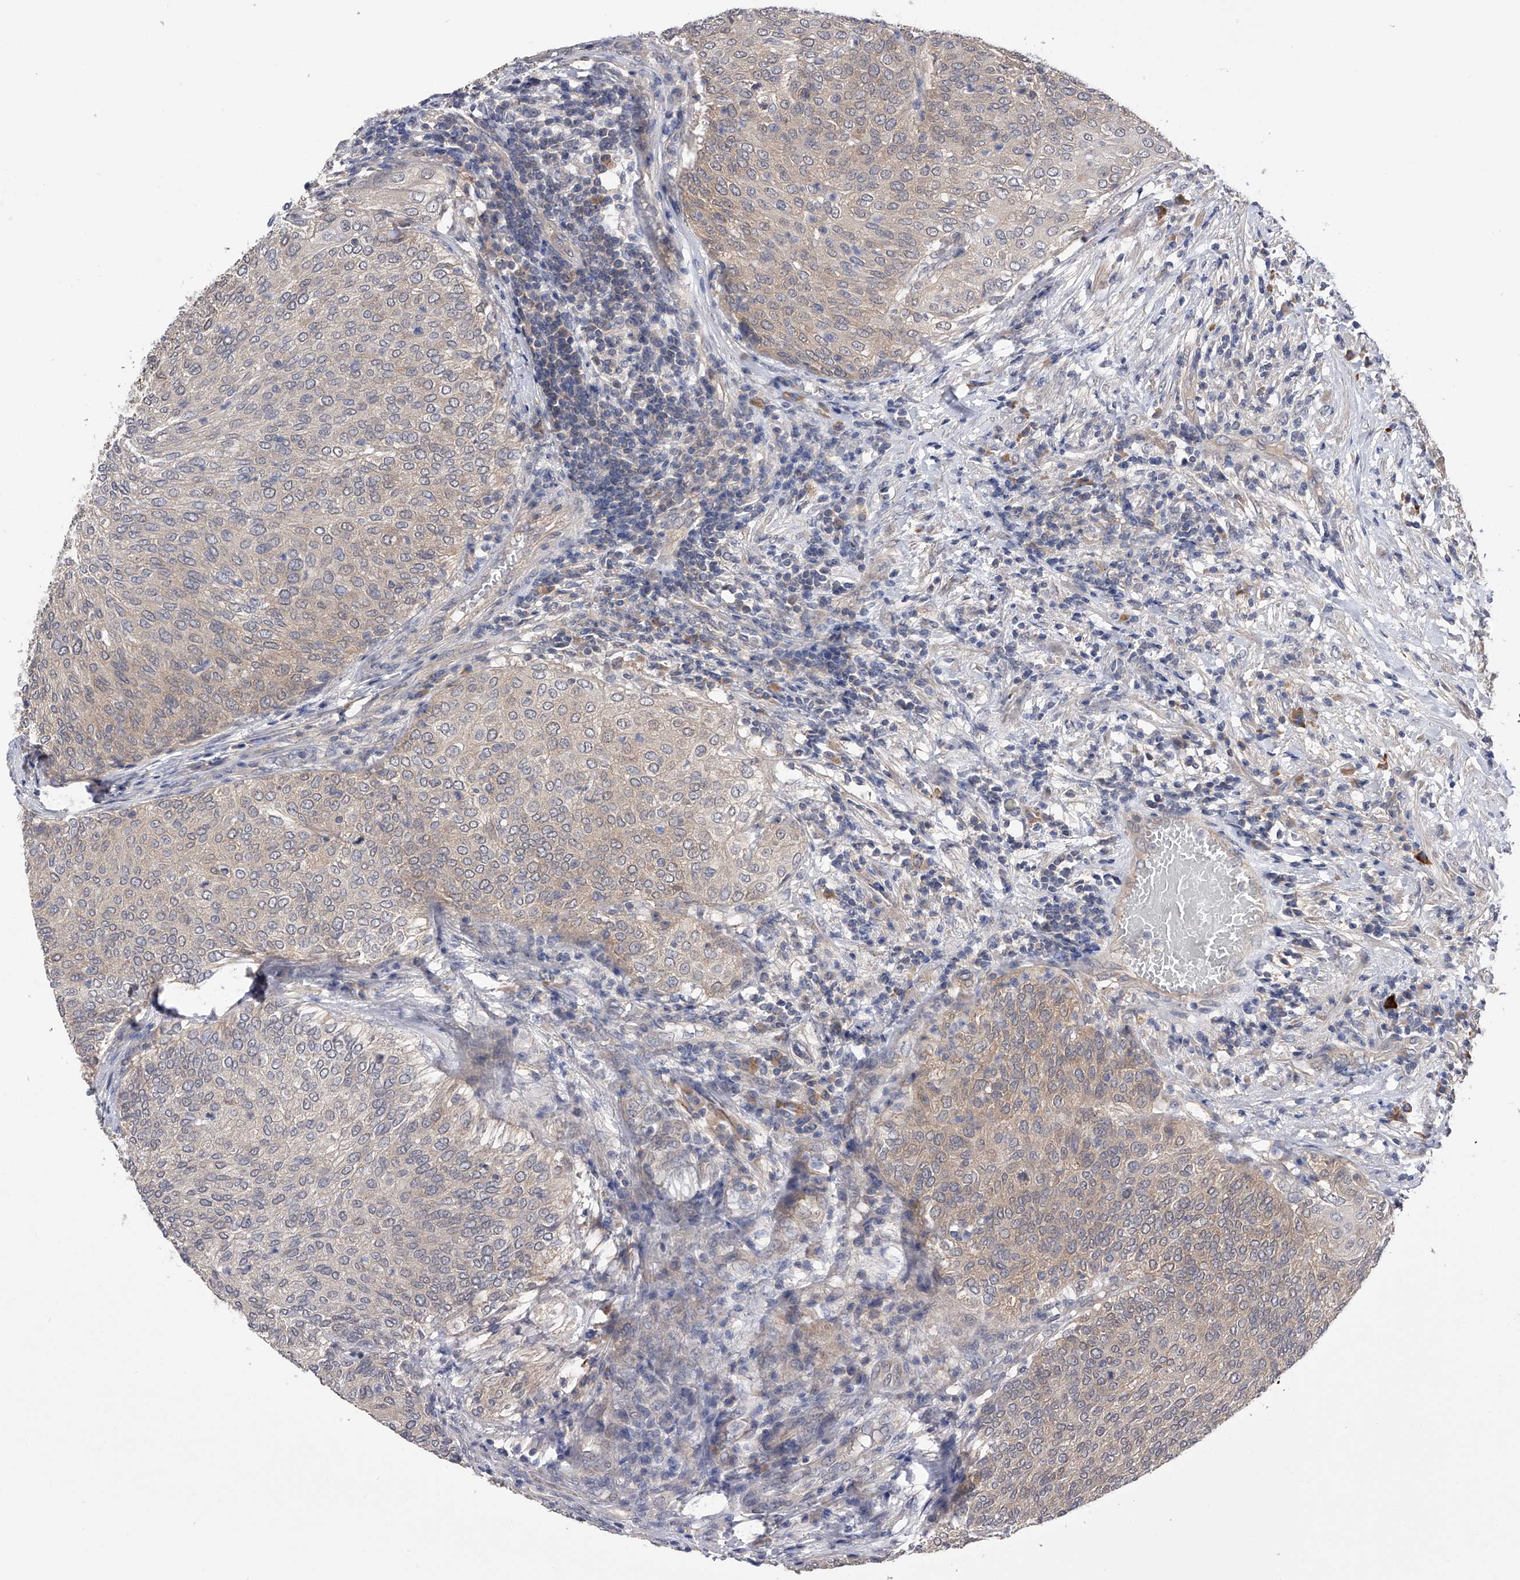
{"staining": {"intensity": "weak", "quantity": "<25%", "location": "cytoplasmic/membranous"}, "tissue": "urothelial cancer", "cell_type": "Tumor cells", "image_type": "cancer", "snomed": [{"axis": "morphology", "description": "Urothelial carcinoma, Low grade"}, {"axis": "topography", "description": "Urinary bladder"}], "caption": "This histopathology image is of urothelial carcinoma (low-grade) stained with IHC to label a protein in brown with the nuclei are counter-stained blue. There is no expression in tumor cells. (DAB (3,3'-diaminobenzidine) IHC visualized using brightfield microscopy, high magnification).", "gene": "CFAP298", "patient": {"sex": "female", "age": 79}}